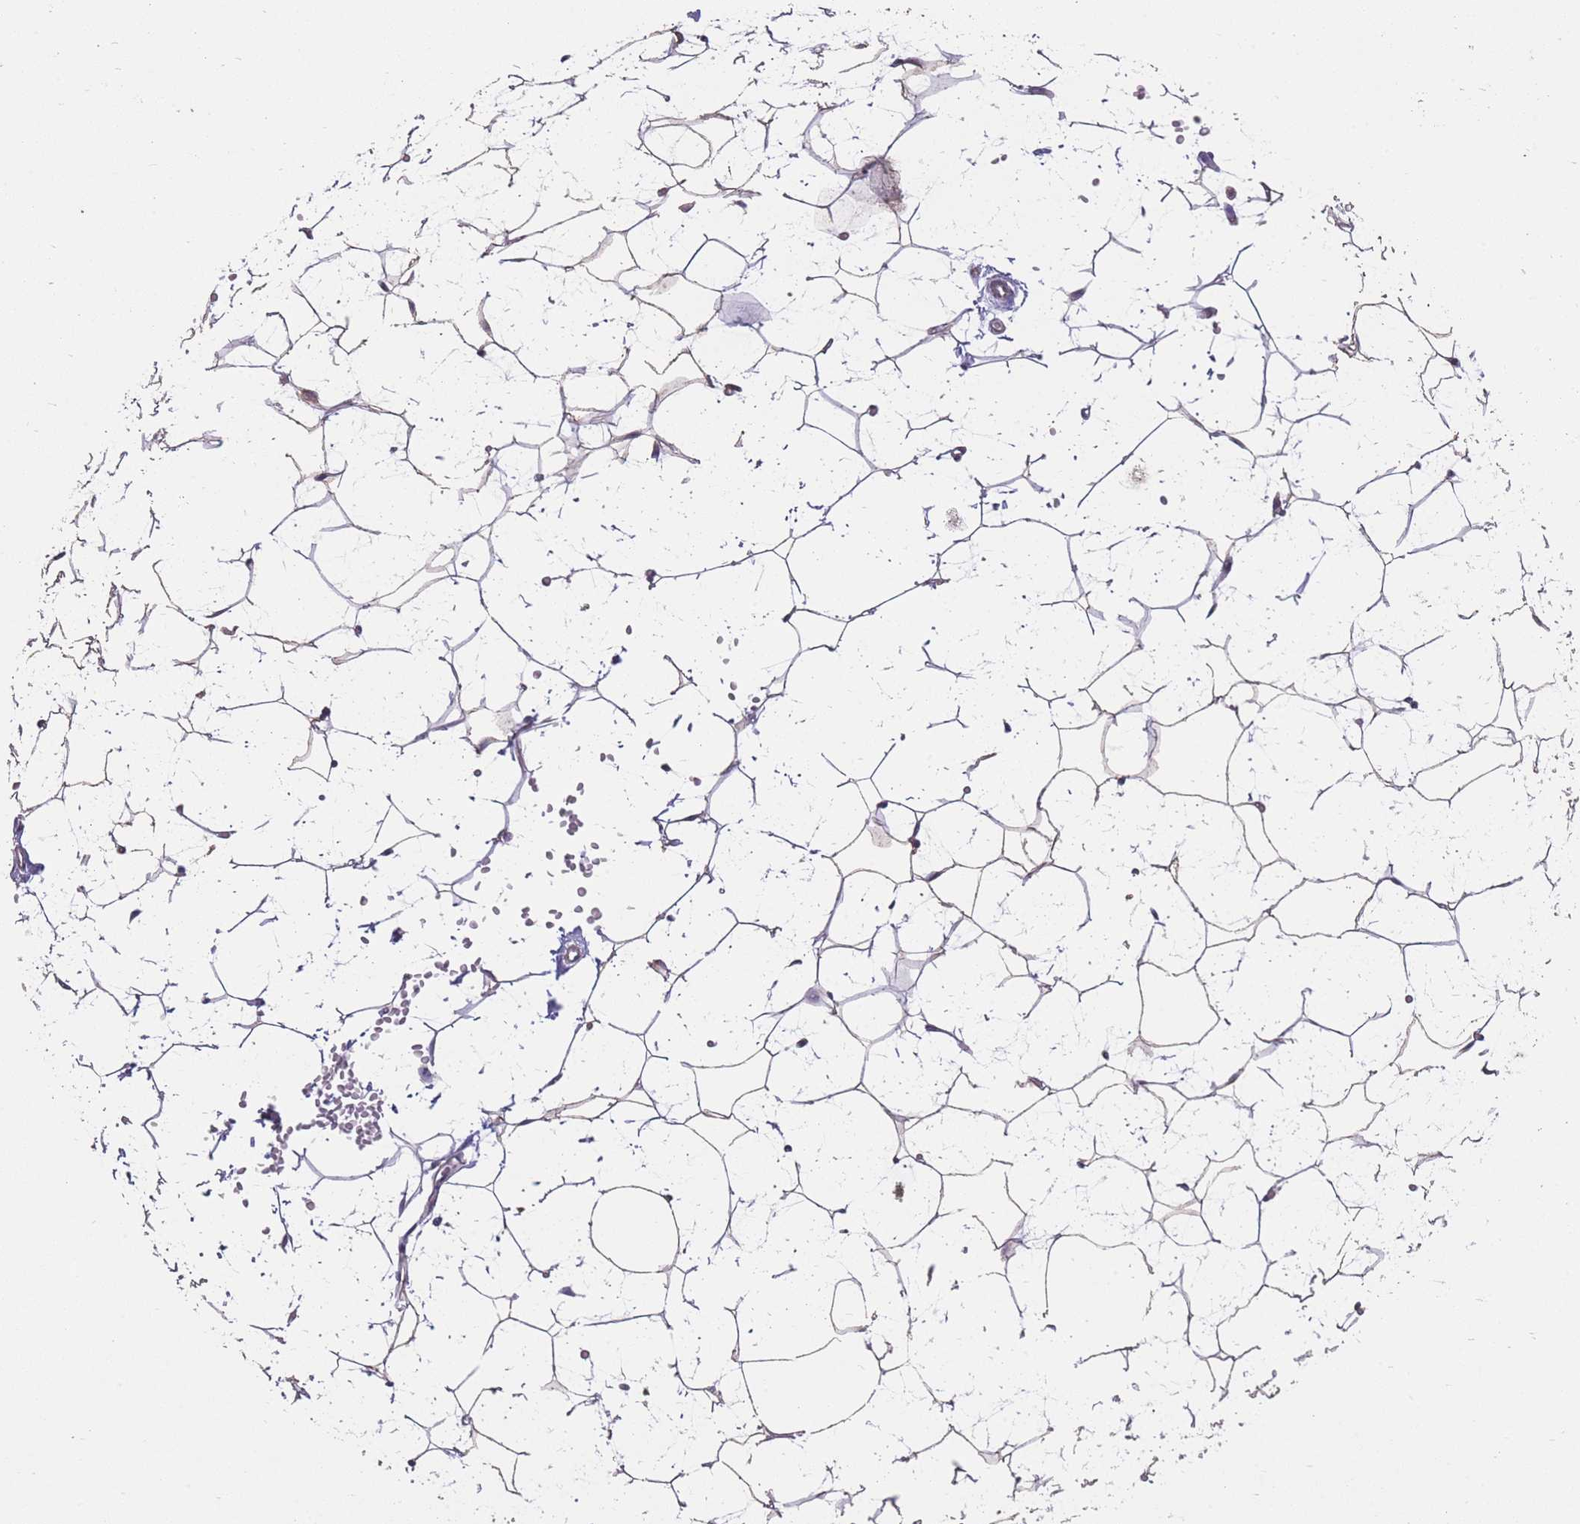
{"staining": {"intensity": "negative", "quantity": "none", "location": "none"}, "tissue": "adipose tissue", "cell_type": "Adipocytes", "image_type": "normal", "snomed": [{"axis": "morphology", "description": "Normal tissue, NOS"}, {"axis": "topography", "description": "Breast"}], "caption": "Protein analysis of normal adipose tissue shows no significant expression in adipocytes. Nuclei are stained in blue.", "gene": "NUDT21", "patient": {"sex": "female", "age": 23}}